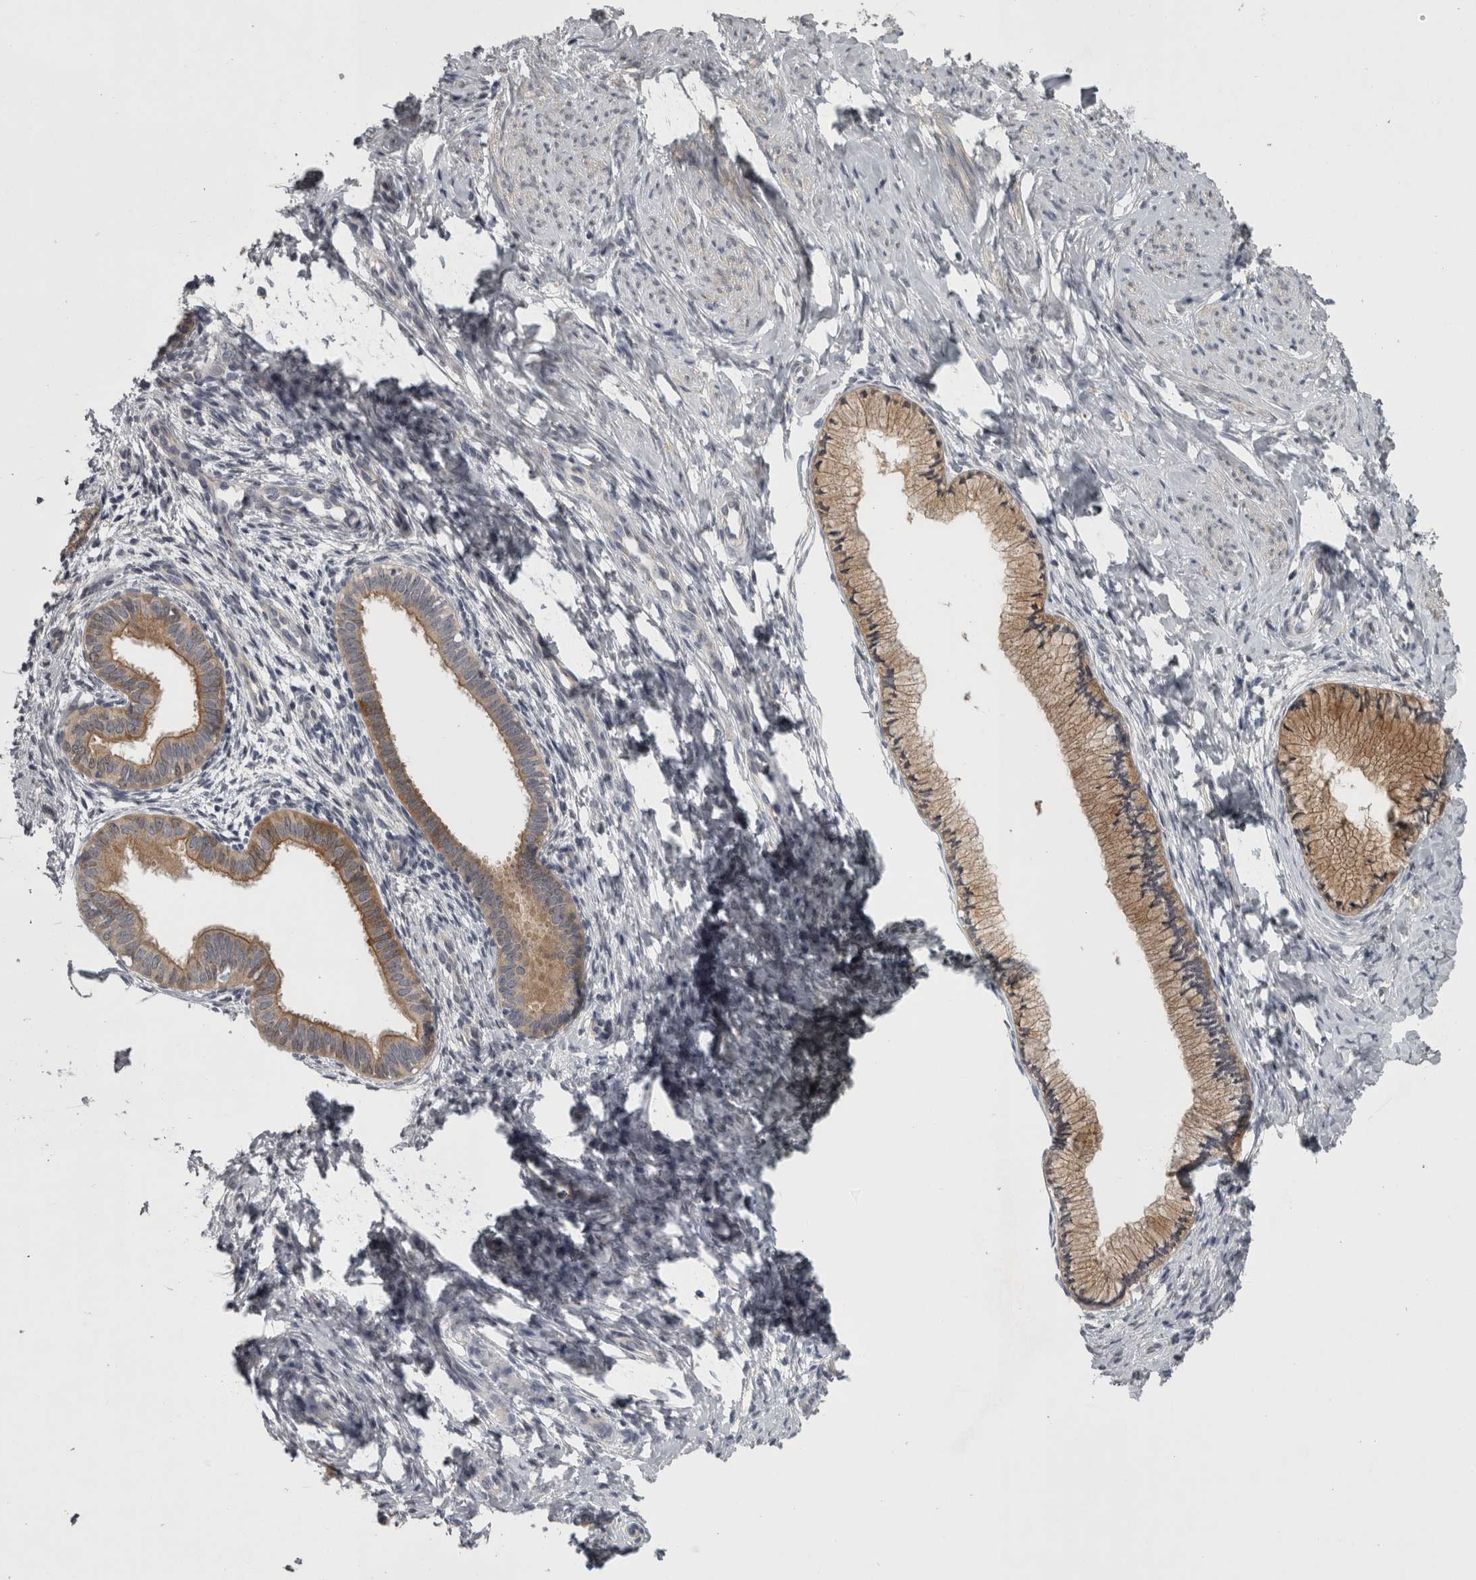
{"staining": {"intensity": "weak", "quantity": ">75%", "location": "cytoplasmic/membranous"}, "tissue": "cervix", "cell_type": "Glandular cells", "image_type": "normal", "snomed": [{"axis": "morphology", "description": "Normal tissue, NOS"}, {"axis": "topography", "description": "Cervix"}], "caption": "Immunohistochemical staining of unremarkable cervix exhibits weak cytoplasmic/membranous protein staining in approximately >75% of glandular cells.", "gene": "PRKCI", "patient": {"sex": "female", "age": 36}}